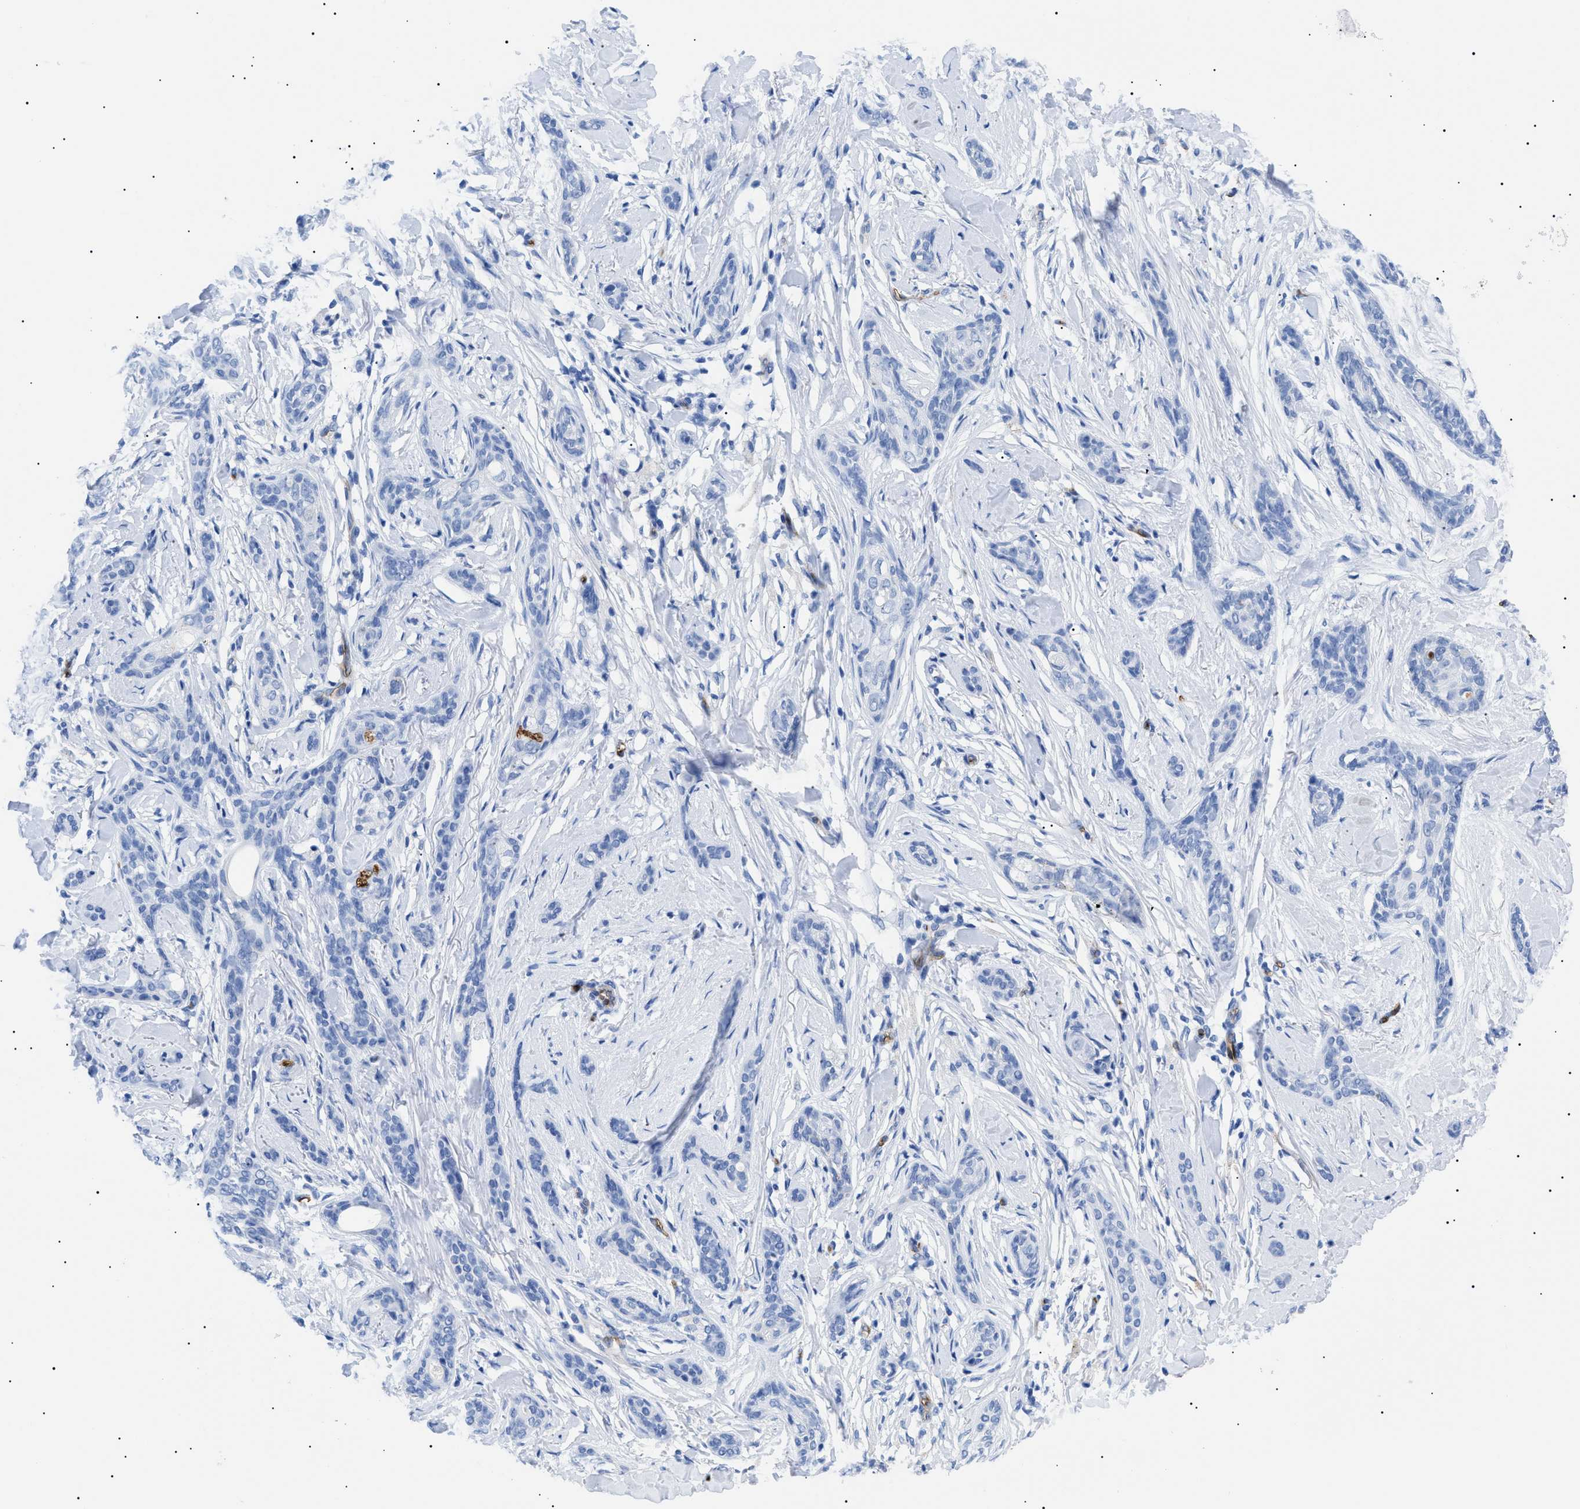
{"staining": {"intensity": "negative", "quantity": "none", "location": "none"}, "tissue": "skin cancer", "cell_type": "Tumor cells", "image_type": "cancer", "snomed": [{"axis": "morphology", "description": "Basal cell carcinoma"}, {"axis": "morphology", "description": "Adnexal tumor, benign"}, {"axis": "topography", "description": "Skin"}], "caption": "The histopathology image exhibits no staining of tumor cells in skin basal cell carcinoma. (Brightfield microscopy of DAB (3,3'-diaminobenzidine) immunohistochemistry (IHC) at high magnification).", "gene": "PODXL", "patient": {"sex": "female", "age": 42}}